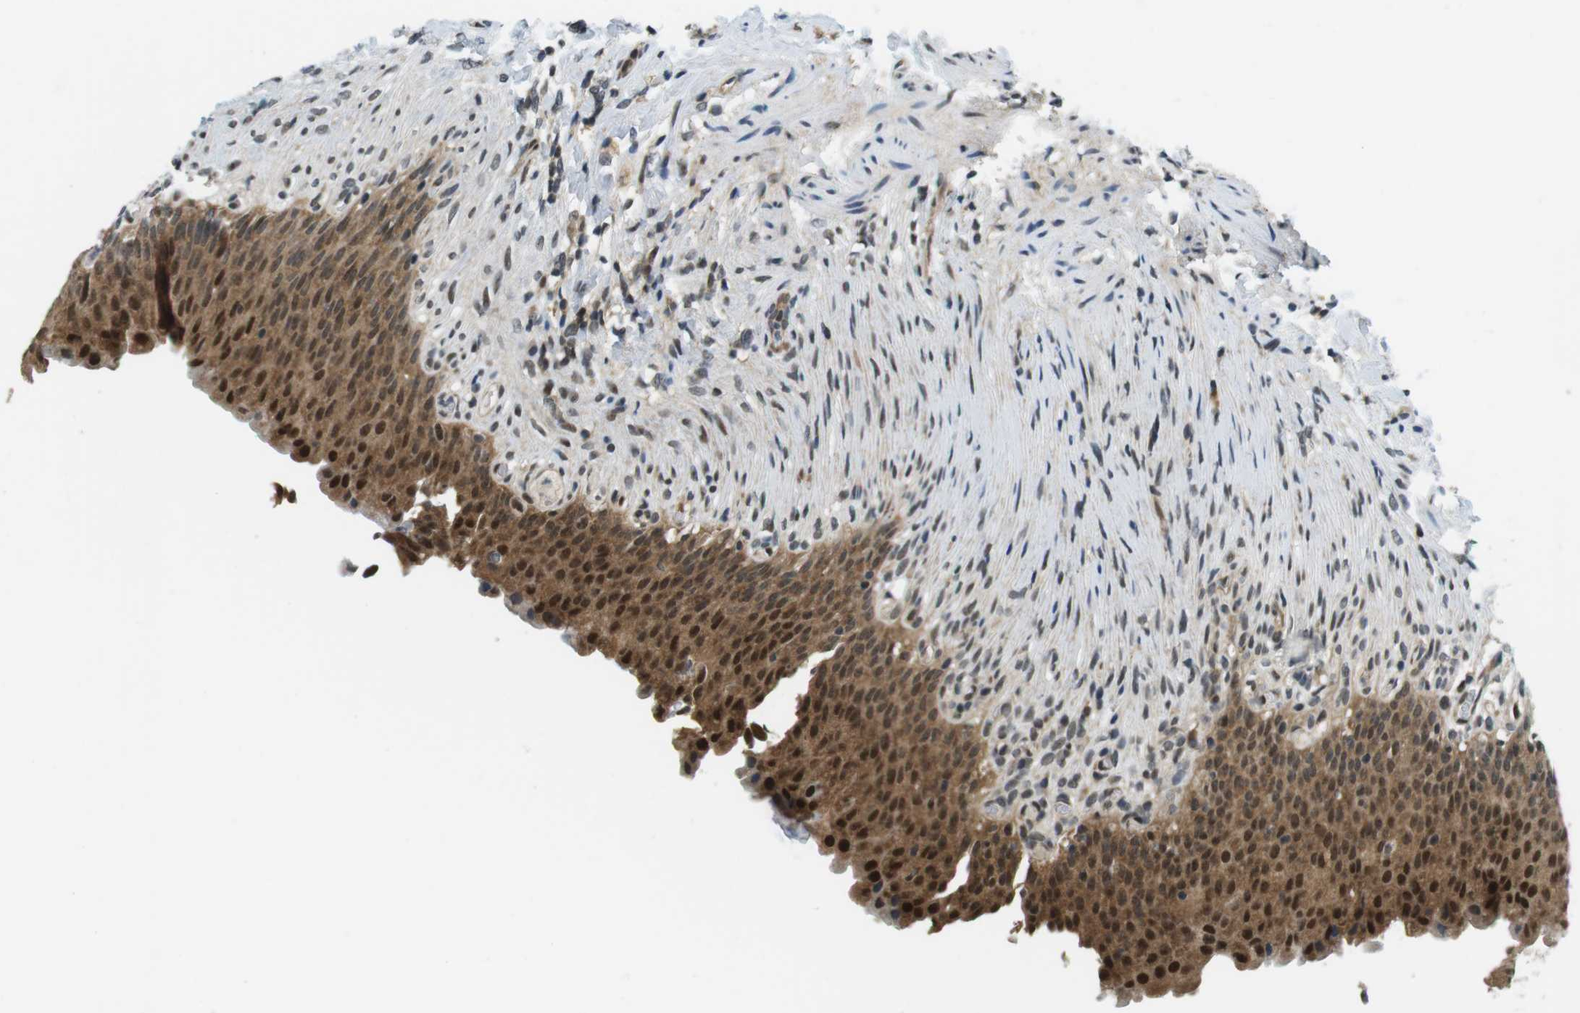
{"staining": {"intensity": "strong", "quantity": ">75%", "location": "cytoplasmic/membranous,nuclear"}, "tissue": "urinary bladder", "cell_type": "Urothelial cells", "image_type": "normal", "snomed": [{"axis": "morphology", "description": "Normal tissue, NOS"}, {"axis": "topography", "description": "Urinary bladder"}], "caption": "Protein staining exhibits strong cytoplasmic/membranous,nuclear staining in approximately >75% of urothelial cells in normal urinary bladder. Immunohistochemistry stains the protein of interest in brown and the nuclei are stained blue.", "gene": "CSNK2B", "patient": {"sex": "female", "age": 79}}